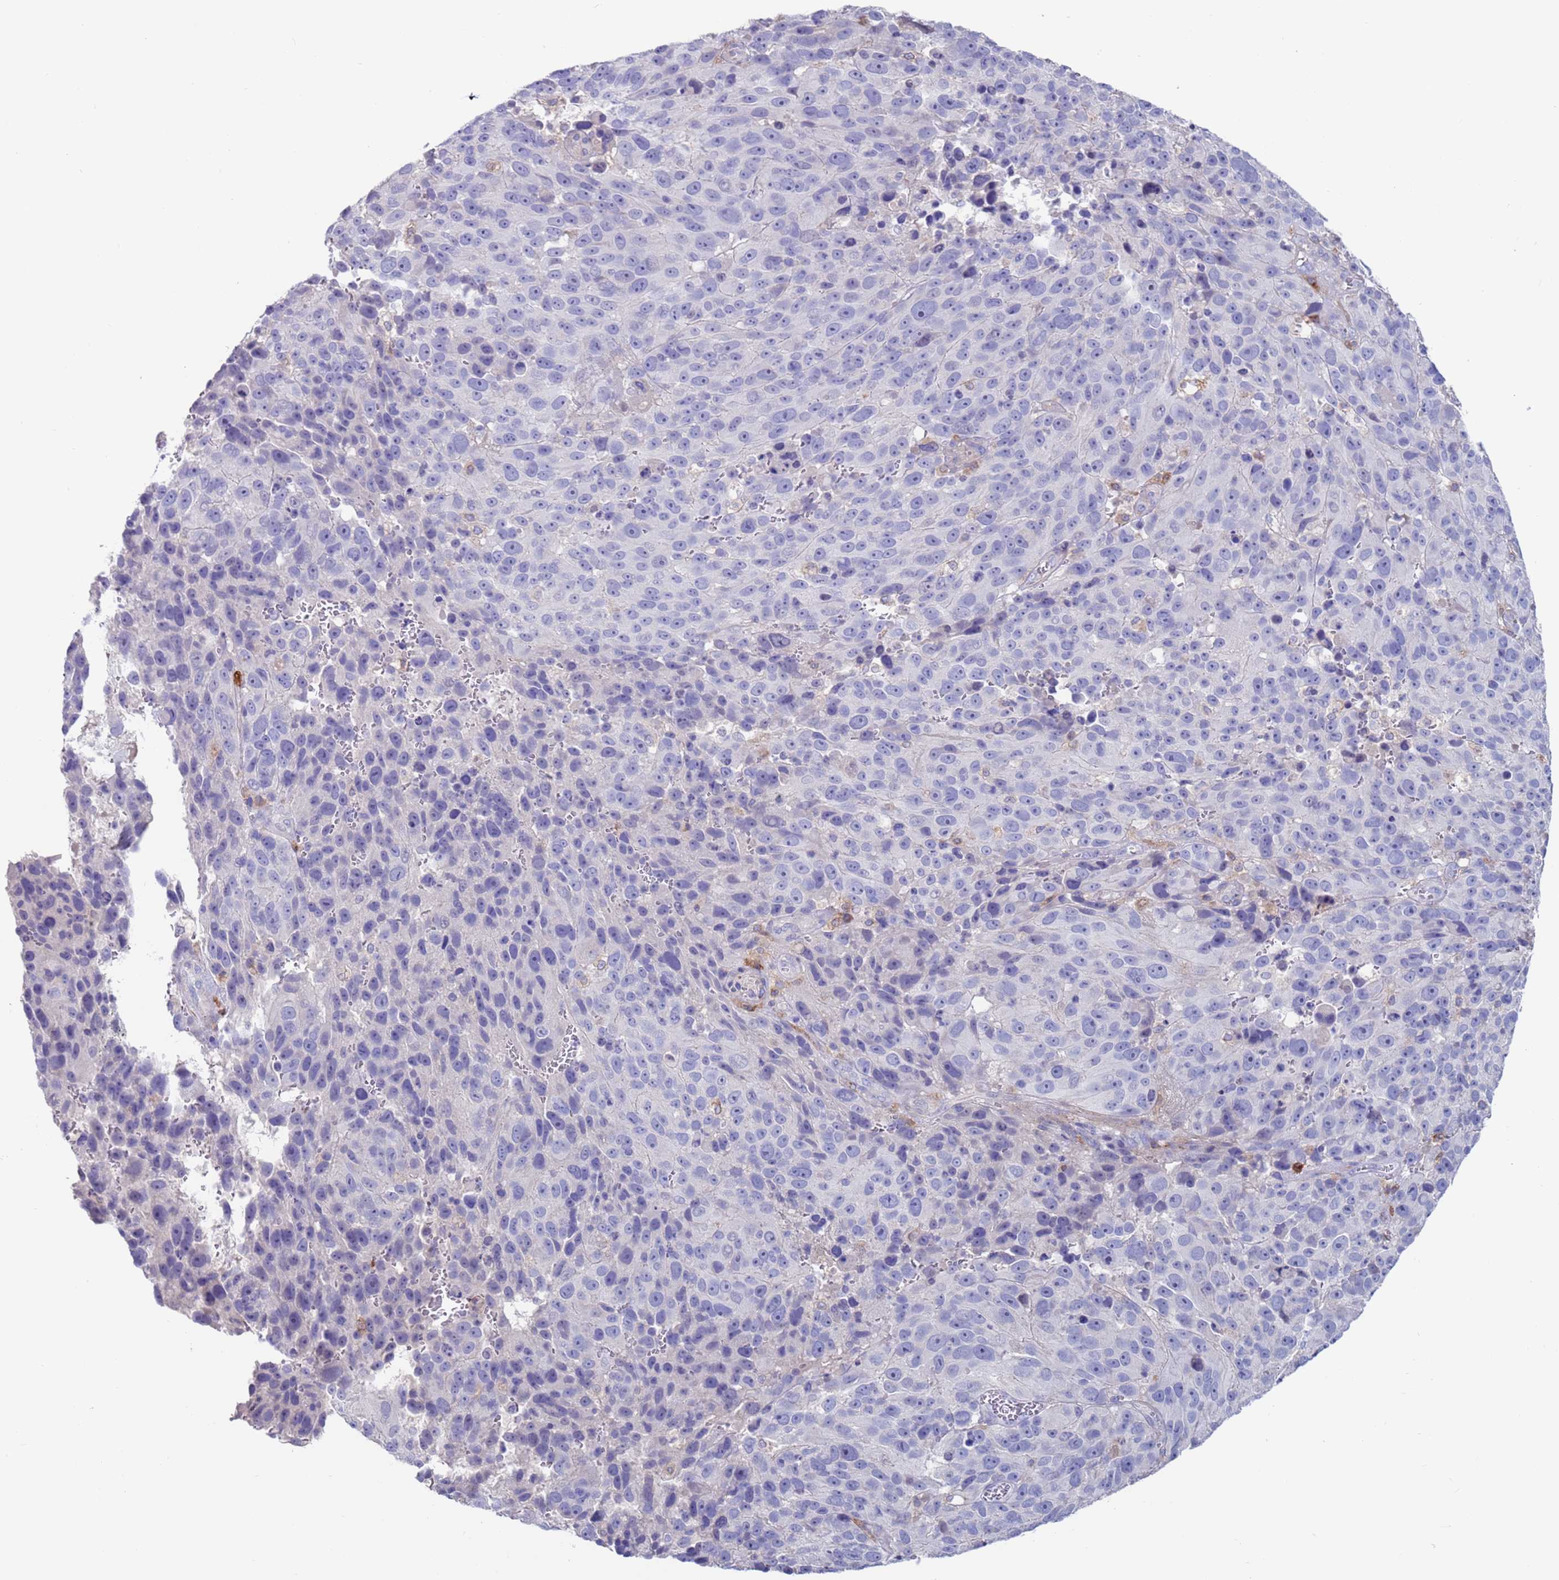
{"staining": {"intensity": "negative", "quantity": "none", "location": "none"}, "tissue": "melanoma", "cell_type": "Tumor cells", "image_type": "cancer", "snomed": [{"axis": "morphology", "description": "Malignant melanoma, NOS"}, {"axis": "topography", "description": "Skin"}], "caption": "Protein analysis of melanoma displays no significant staining in tumor cells.", "gene": "GREB1L", "patient": {"sex": "male", "age": 84}}